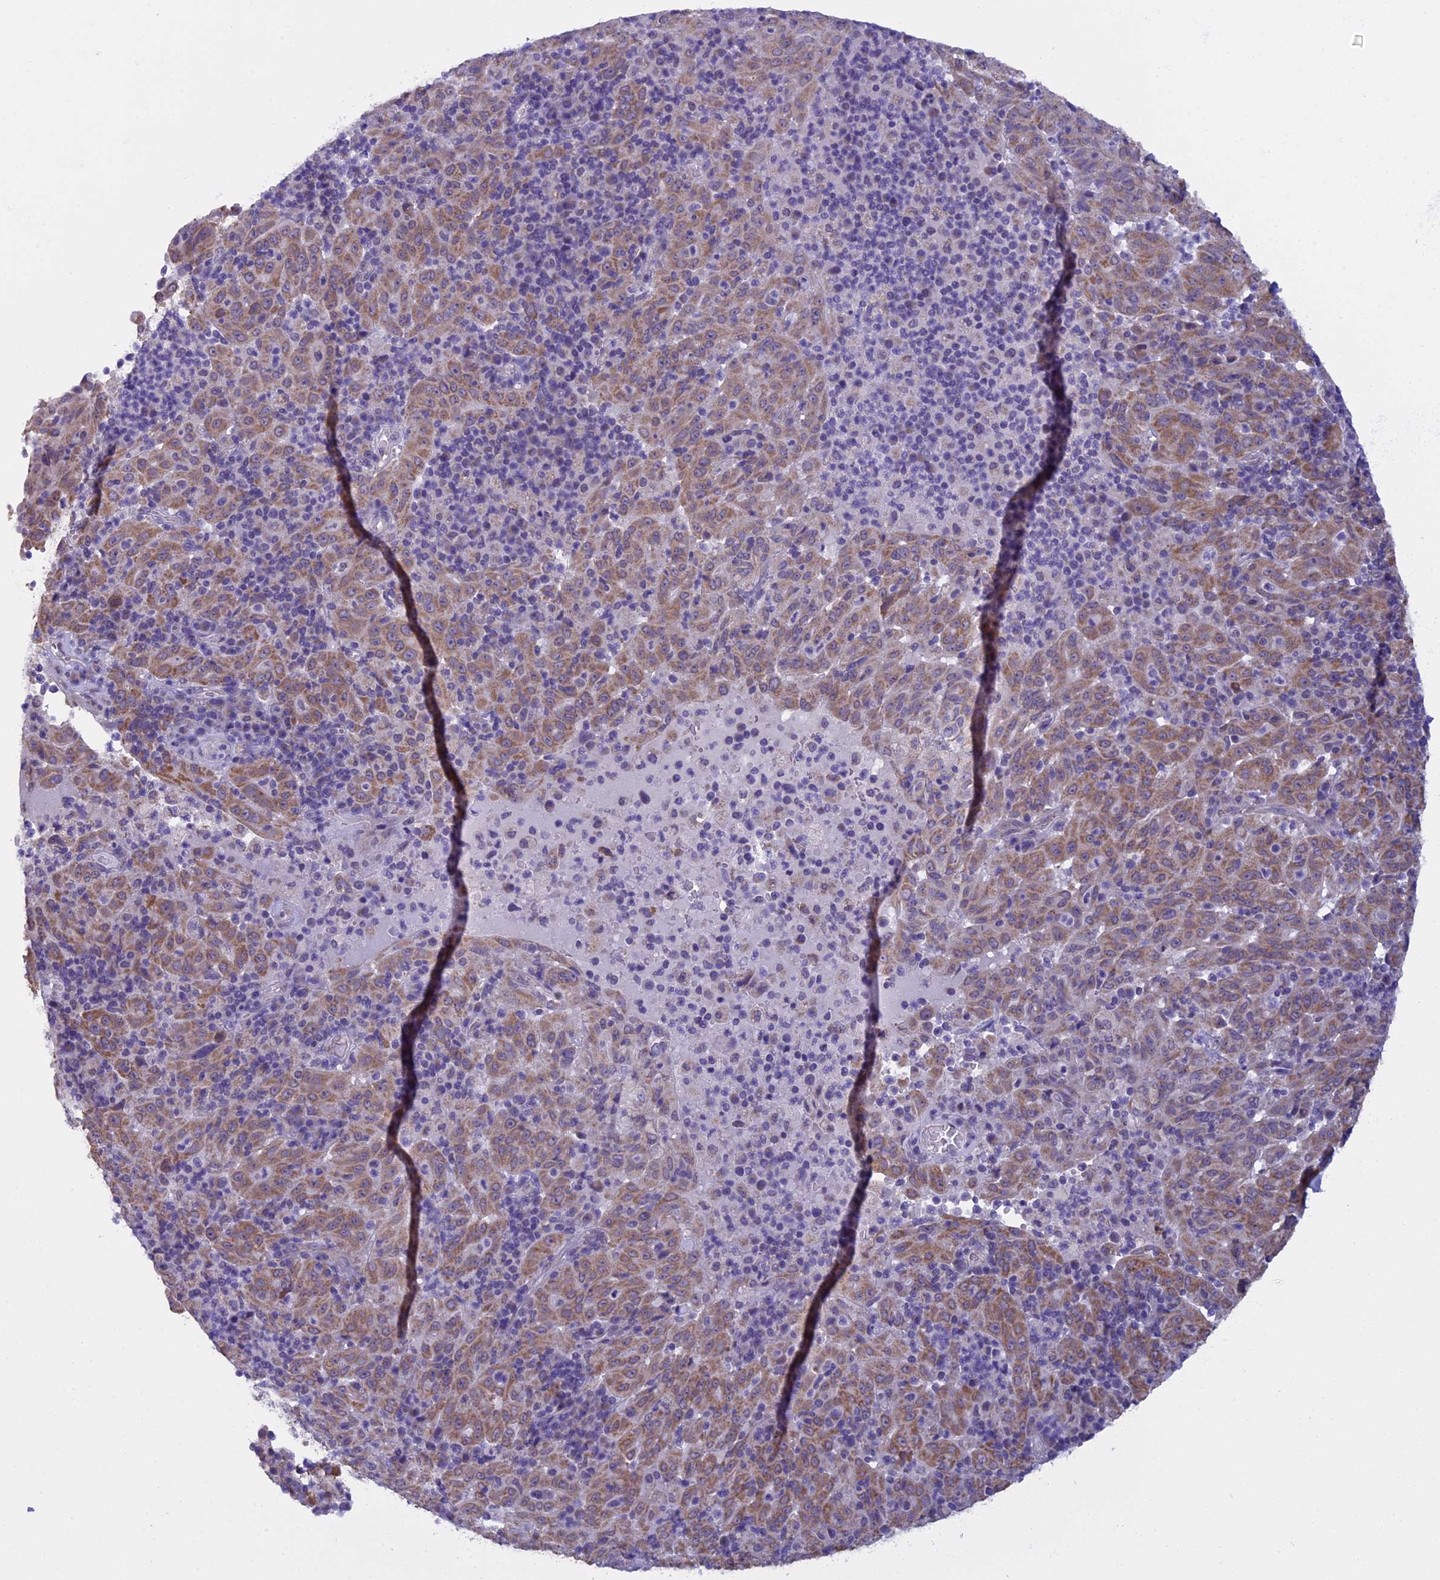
{"staining": {"intensity": "moderate", "quantity": ">75%", "location": "cytoplasmic/membranous"}, "tissue": "pancreatic cancer", "cell_type": "Tumor cells", "image_type": "cancer", "snomed": [{"axis": "morphology", "description": "Adenocarcinoma, NOS"}, {"axis": "topography", "description": "Pancreas"}], "caption": "Immunohistochemistry (IHC) micrograph of human pancreatic adenocarcinoma stained for a protein (brown), which exhibits medium levels of moderate cytoplasmic/membranous positivity in about >75% of tumor cells.", "gene": "ZNF317", "patient": {"sex": "male", "age": 63}}